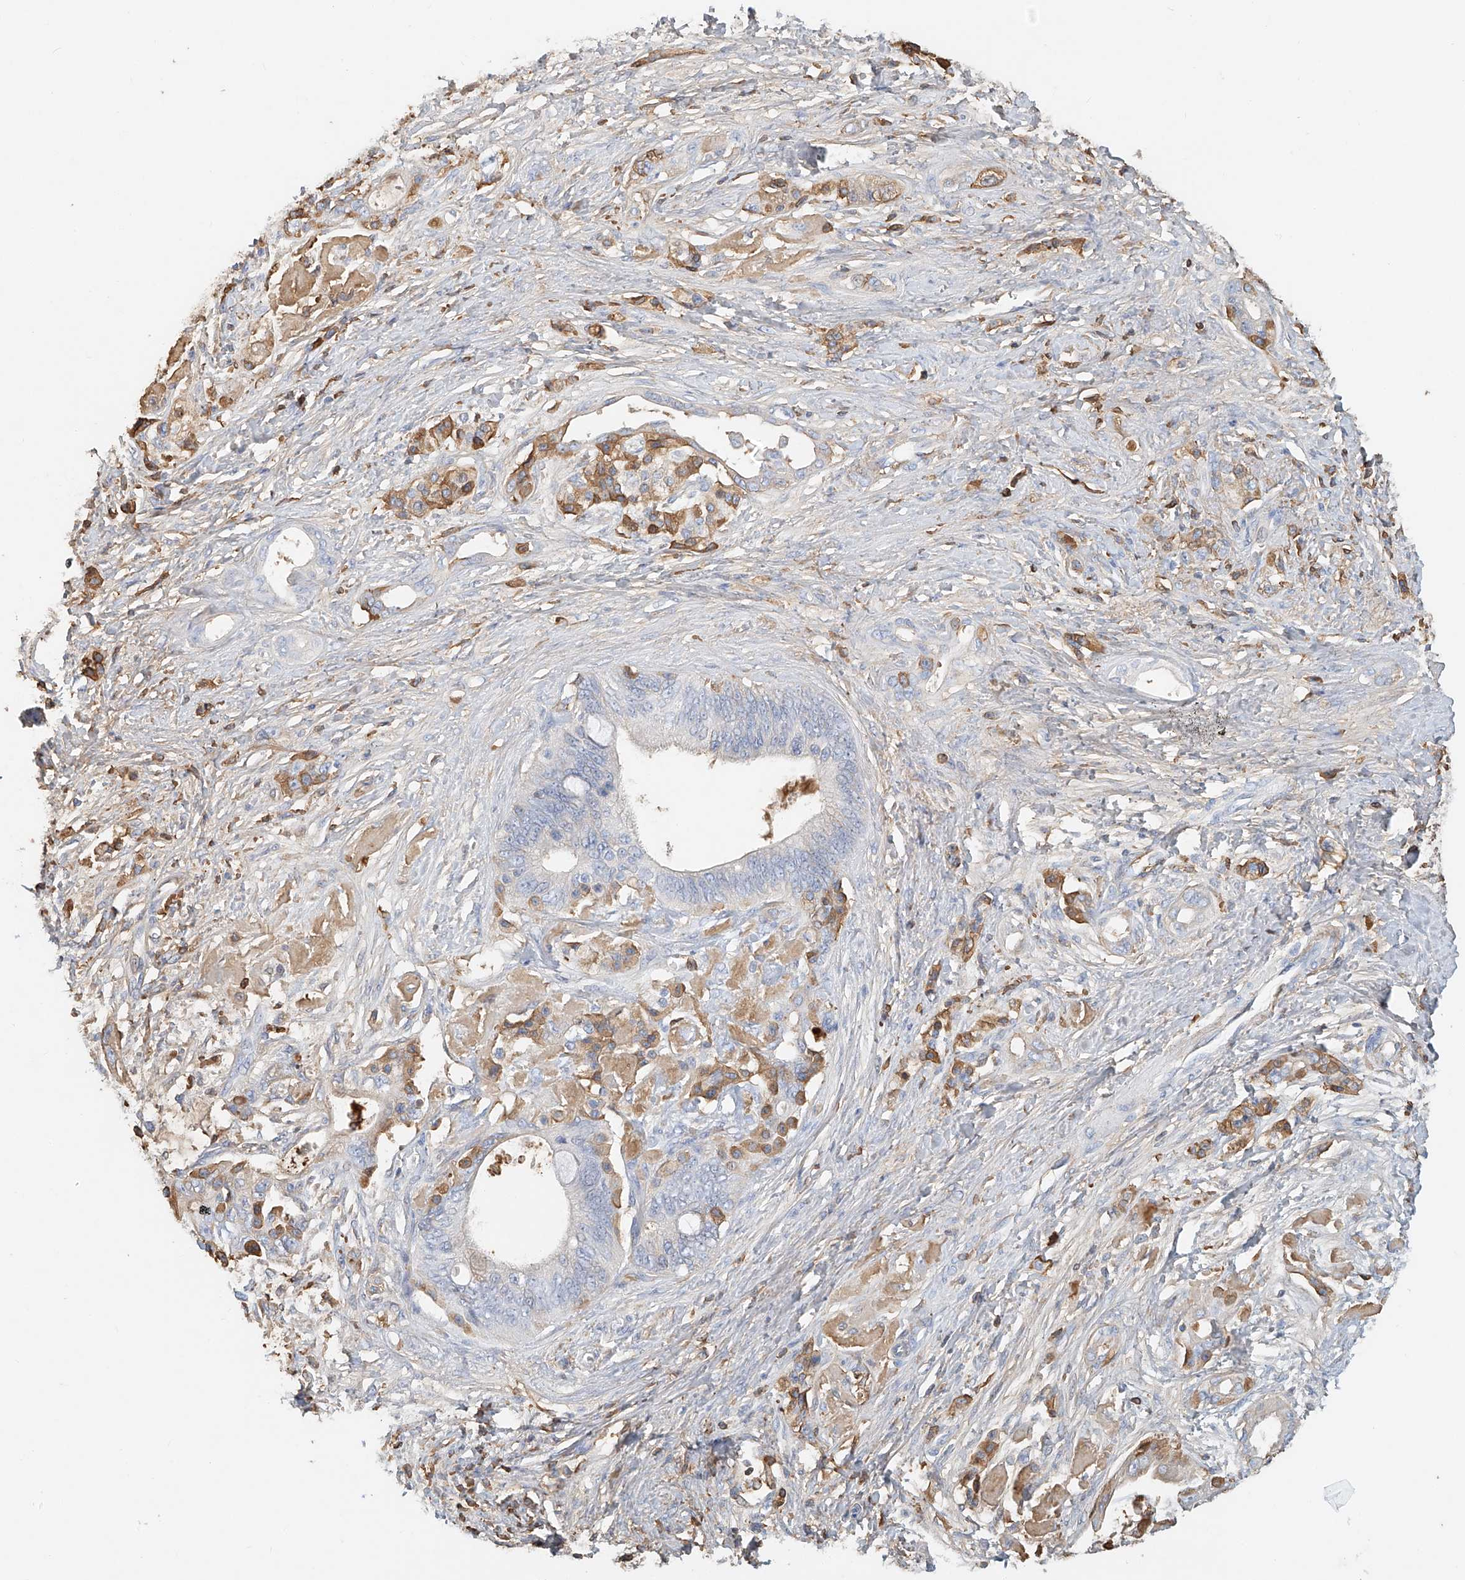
{"staining": {"intensity": "moderate", "quantity": "<25%", "location": "cytoplasmic/membranous"}, "tissue": "pancreatic cancer", "cell_type": "Tumor cells", "image_type": "cancer", "snomed": [{"axis": "morphology", "description": "Adenocarcinoma, NOS"}, {"axis": "topography", "description": "Pancreas"}], "caption": "IHC histopathology image of pancreatic cancer stained for a protein (brown), which exhibits low levels of moderate cytoplasmic/membranous positivity in about <25% of tumor cells.", "gene": "ZFP30", "patient": {"sex": "male", "age": 70}}